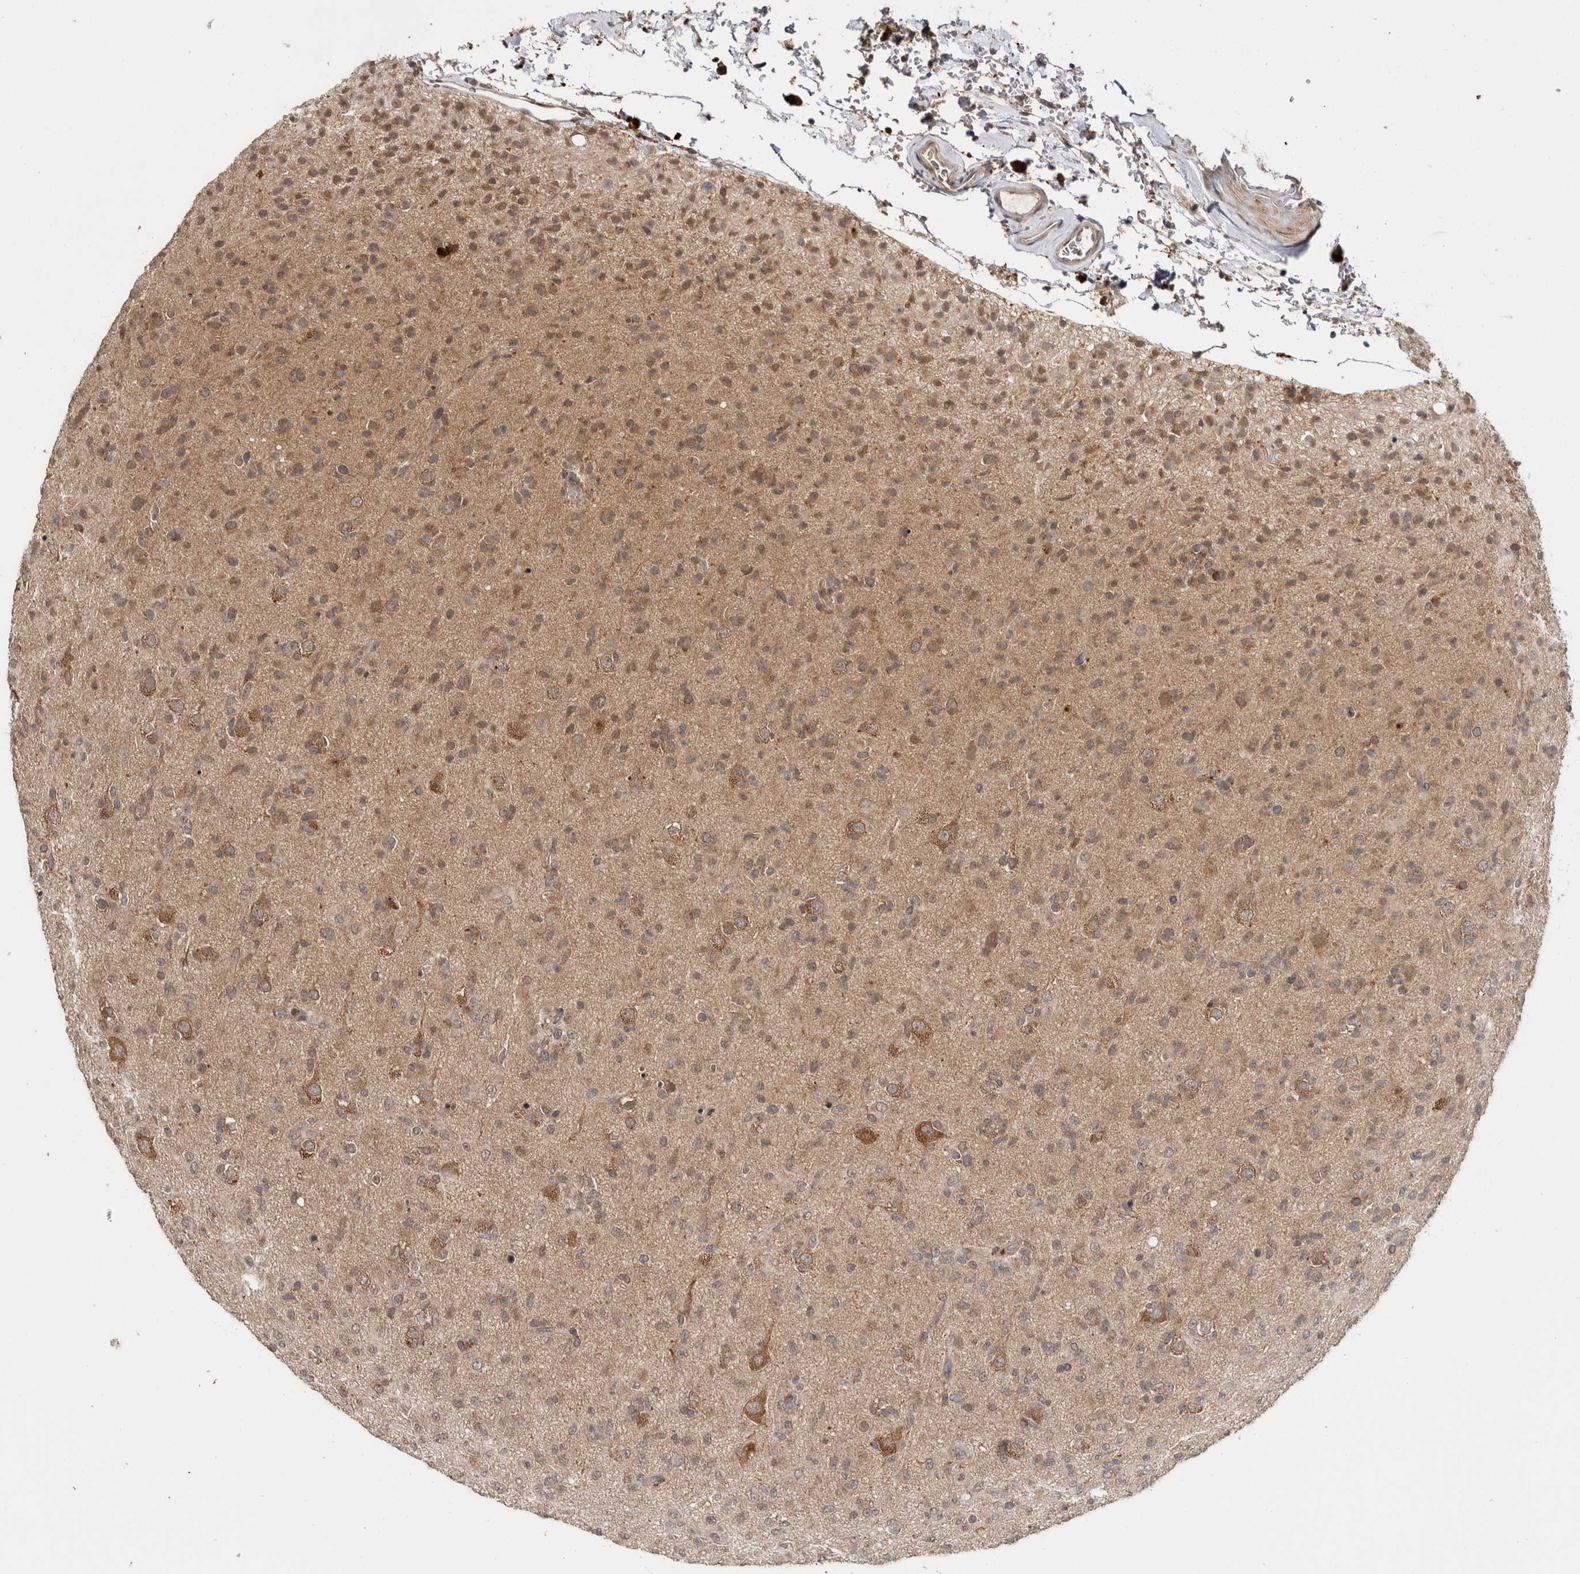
{"staining": {"intensity": "weak", "quantity": ">75%", "location": "cytoplasmic/membranous"}, "tissue": "glioma", "cell_type": "Tumor cells", "image_type": "cancer", "snomed": [{"axis": "morphology", "description": "Glioma, malignant, Low grade"}, {"axis": "topography", "description": "Brain"}], "caption": "This is a micrograph of IHC staining of glioma, which shows weak staining in the cytoplasmic/membranous of tumor cells.", "gene": "HMOX2", "patient": {"sex": "male", "age": 65}}